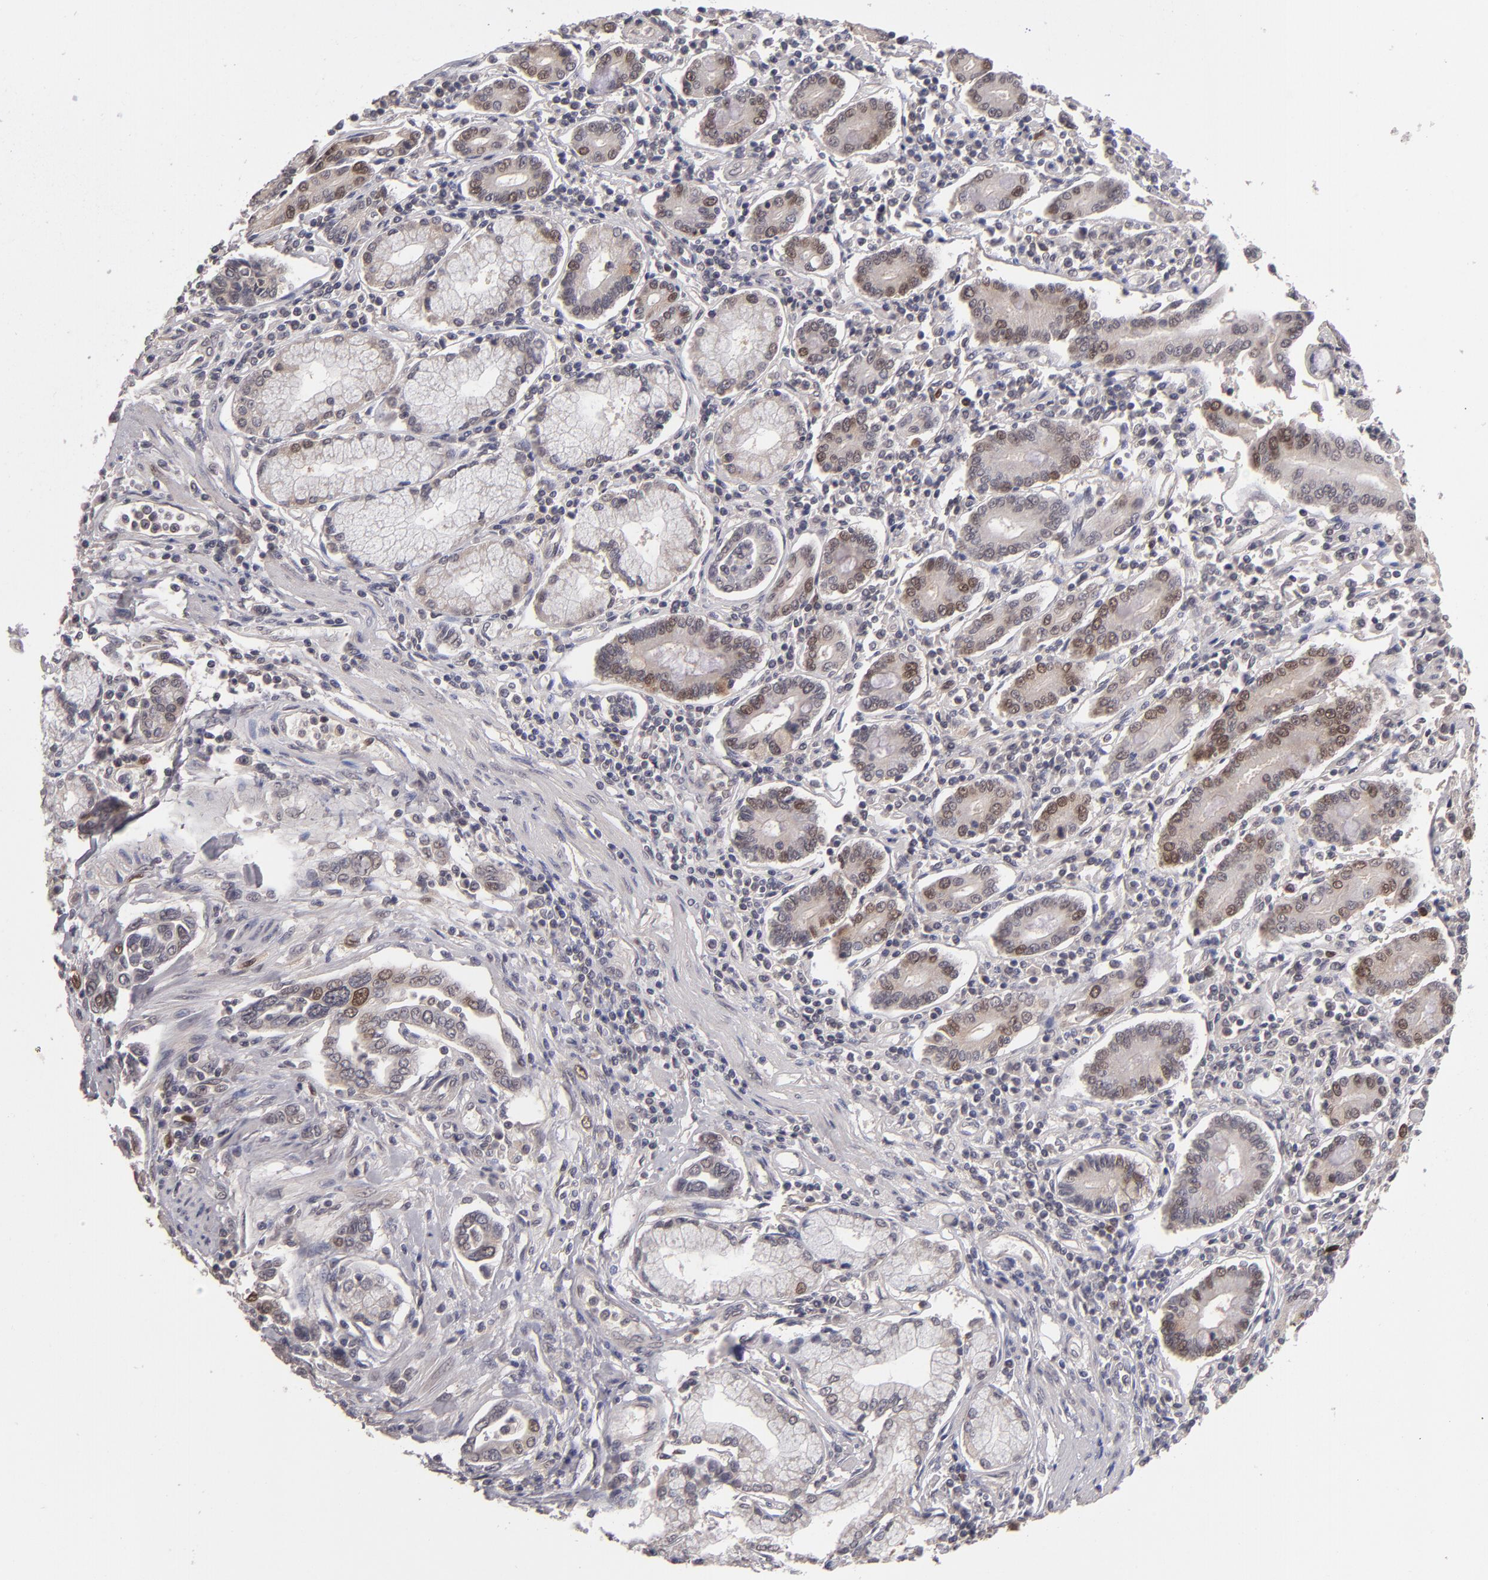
{"staining": {"intensity": "moderate", "quantity": "25%-75%", "location": "cytoplasmic/membranous,nuclear"}, "tissue": "pancreatic cancer", "cell_type": "Tumor cells", "image_type": "cancer", "snomed": [{"axis": "morphology", "description": "Adenocarcinoma, NOS"}, {"axis": "topography", "description": "Pancreas"}], "caption": "A histopathology image of human adenocarcinoma (pancreatic) stained for a protein shows moderate cytoplasmic/membranous and nuclear brown staining in tumor cells.", "gene": "TYMS", "patient": {"sex": "female", "age": 57}}